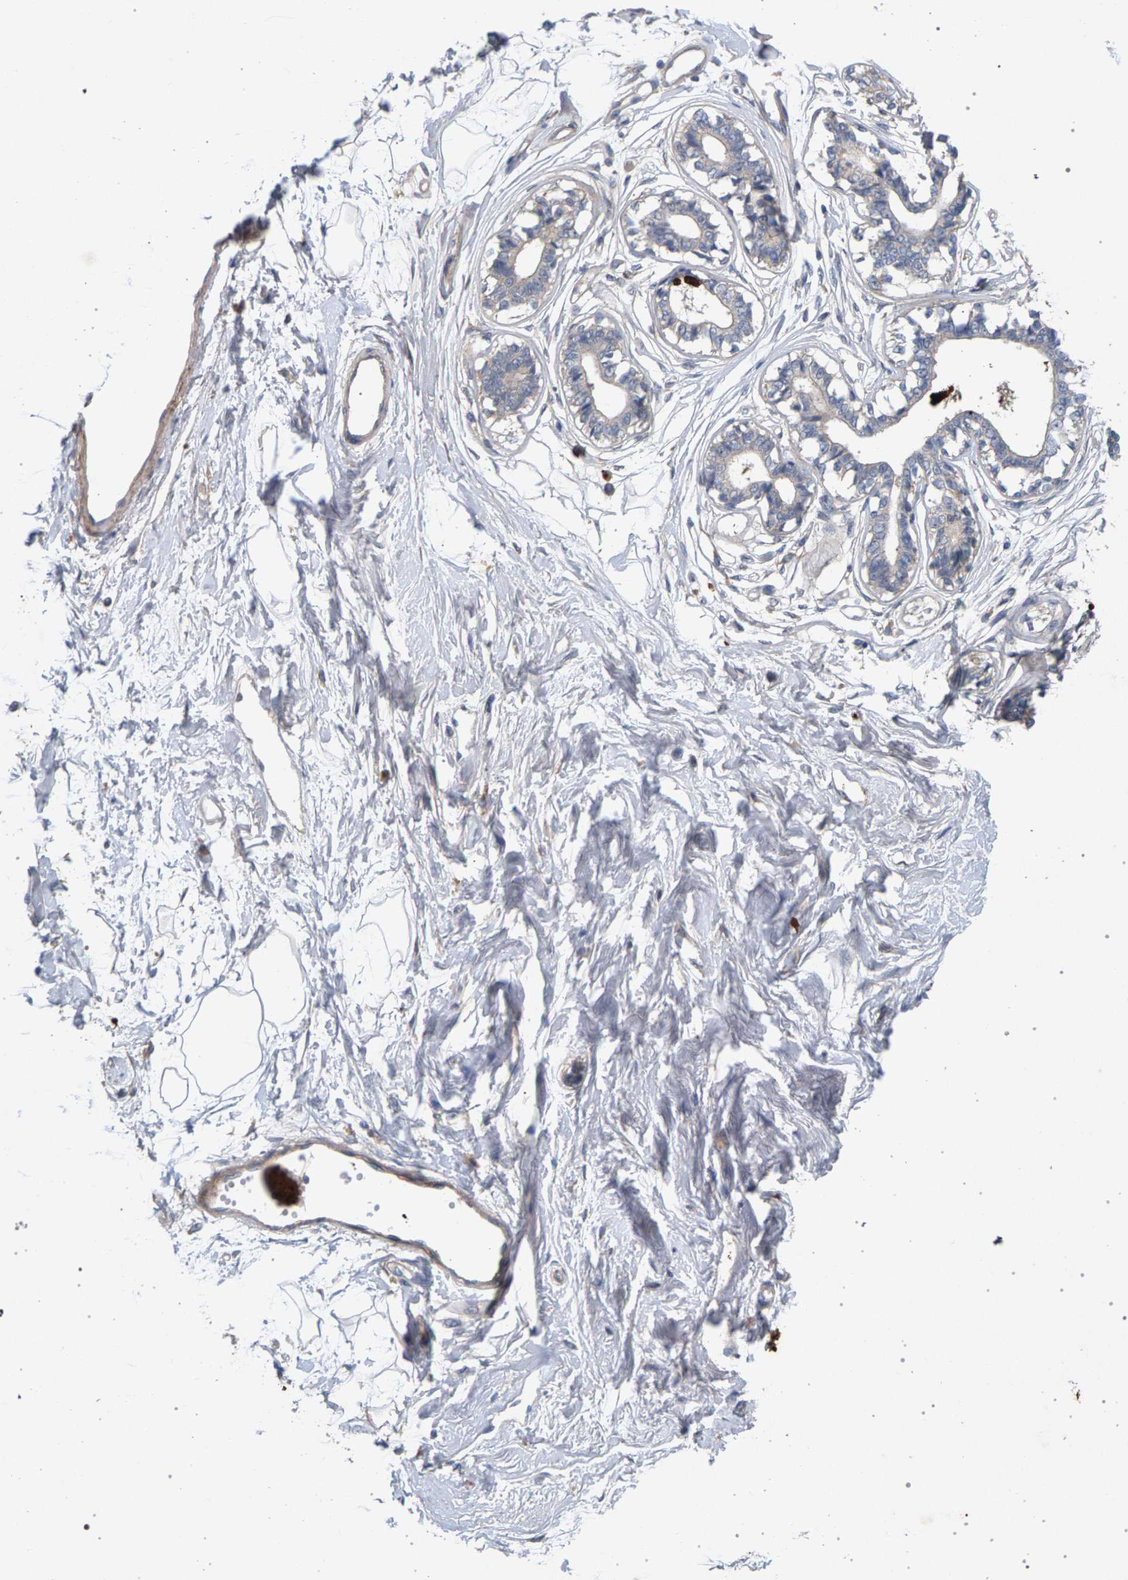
{"staining": {"intensity": "negative", "quantity": "none", "location": "none"}, "tissue": "breast", "cell_type": "Adipocytes", "image_type": "normal", "snomed": [{"axis": "morphology", "description": "Normal tissue, NOS"}, {"axis": "topography", "description": "Breast"}], "caption": "Immunohistochemical staining of normal breast reveals no significant expression in adipocytes.", "gene": "MAMDC2", "patient": {"sex": "female", "age": 45}}